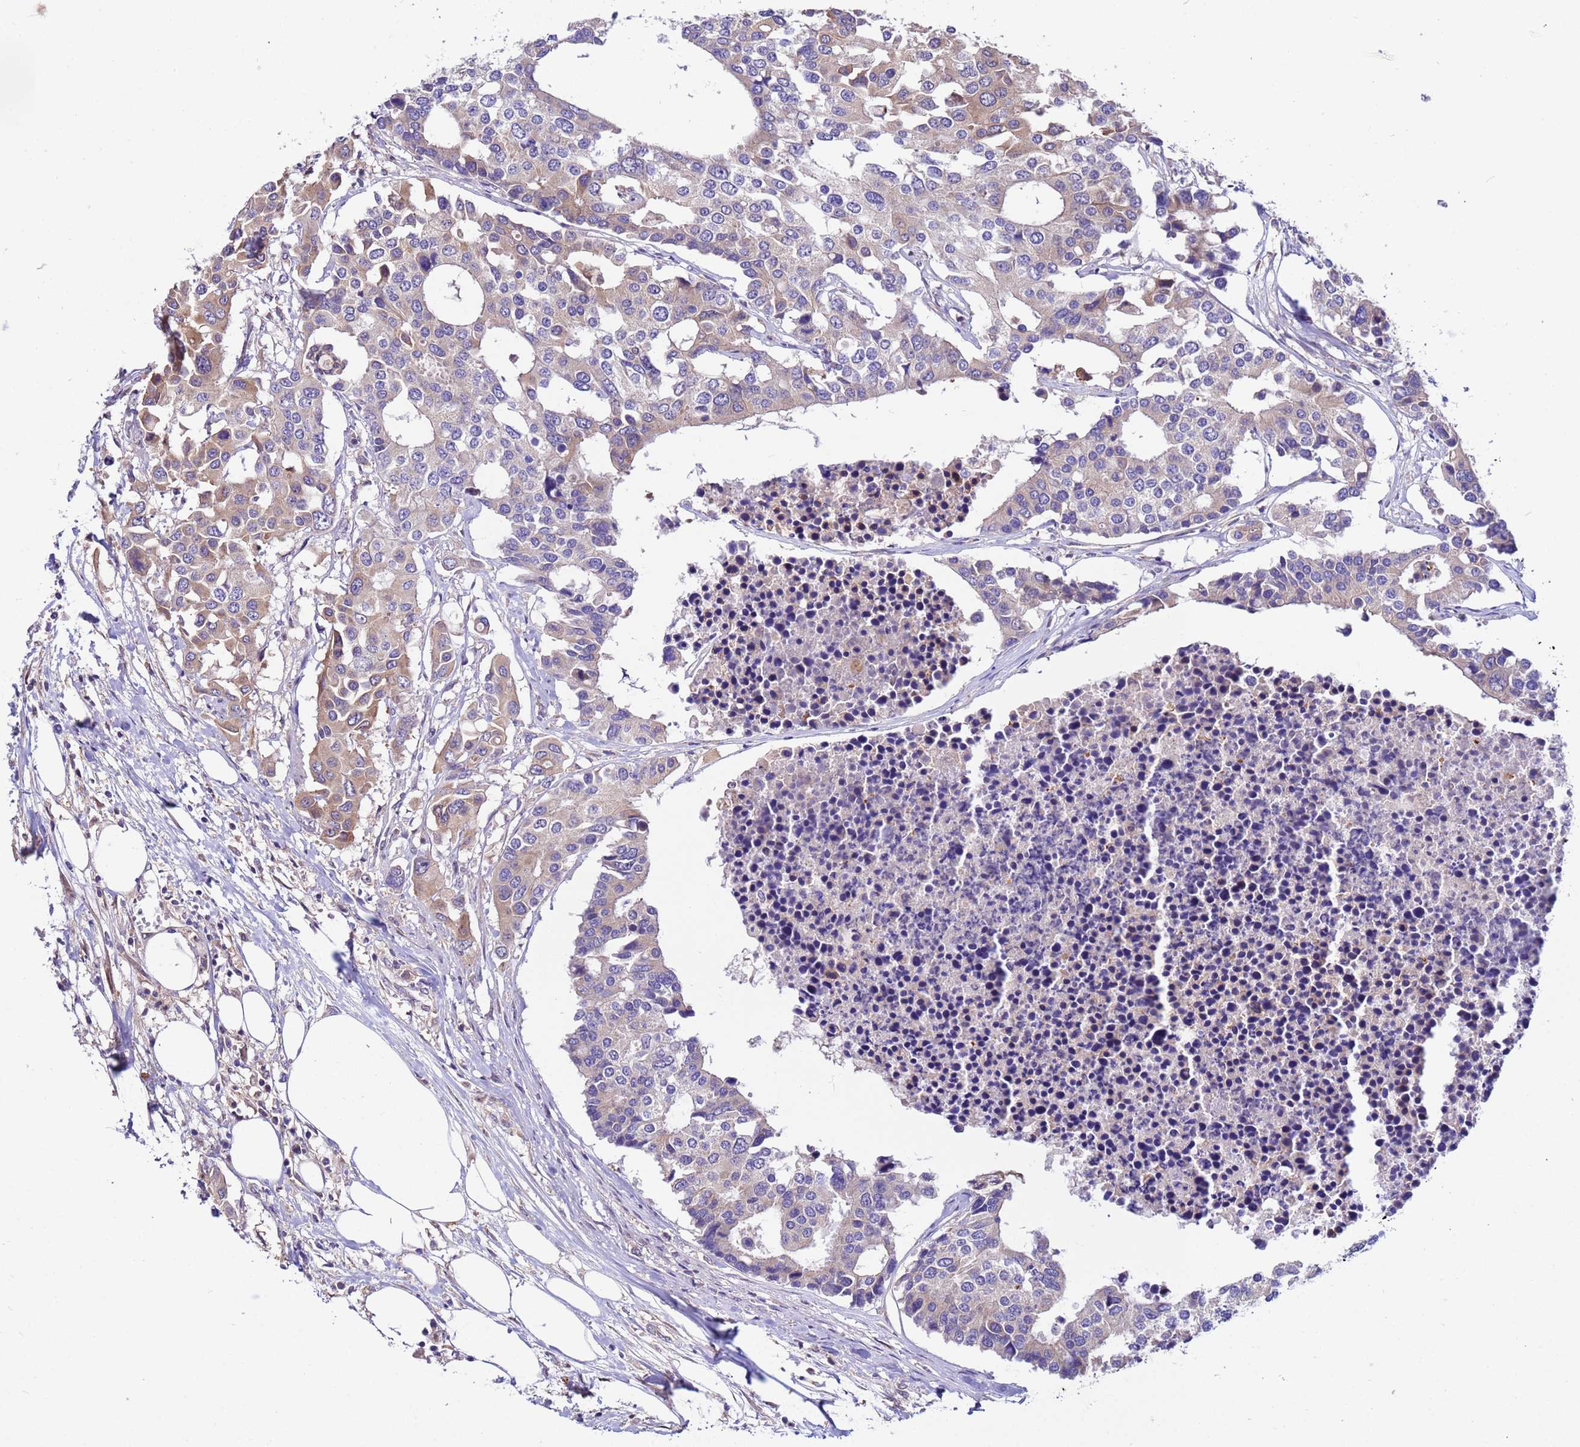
{"staining": {"intensity": "weak", "quantity": "25%-75%", "location": "cytoplasmic/membranous"}, "tissue": "colorectal cancer", "cell_type": "Tumor cells", "image_type": "cancer", "snomed": [{"axis": "morphology", "description": "Adenocarcinoma, NOS"}, {"axis": "topography", "description": "Colon"}], "caption": "Colorectal cancer stained with a brown dye reveals weak cytoplasmic/membranous positive positivity in about 25%-75% of tumor cells.", "gene": "GET3", "patient": {"sex": "male", "age": 77}}